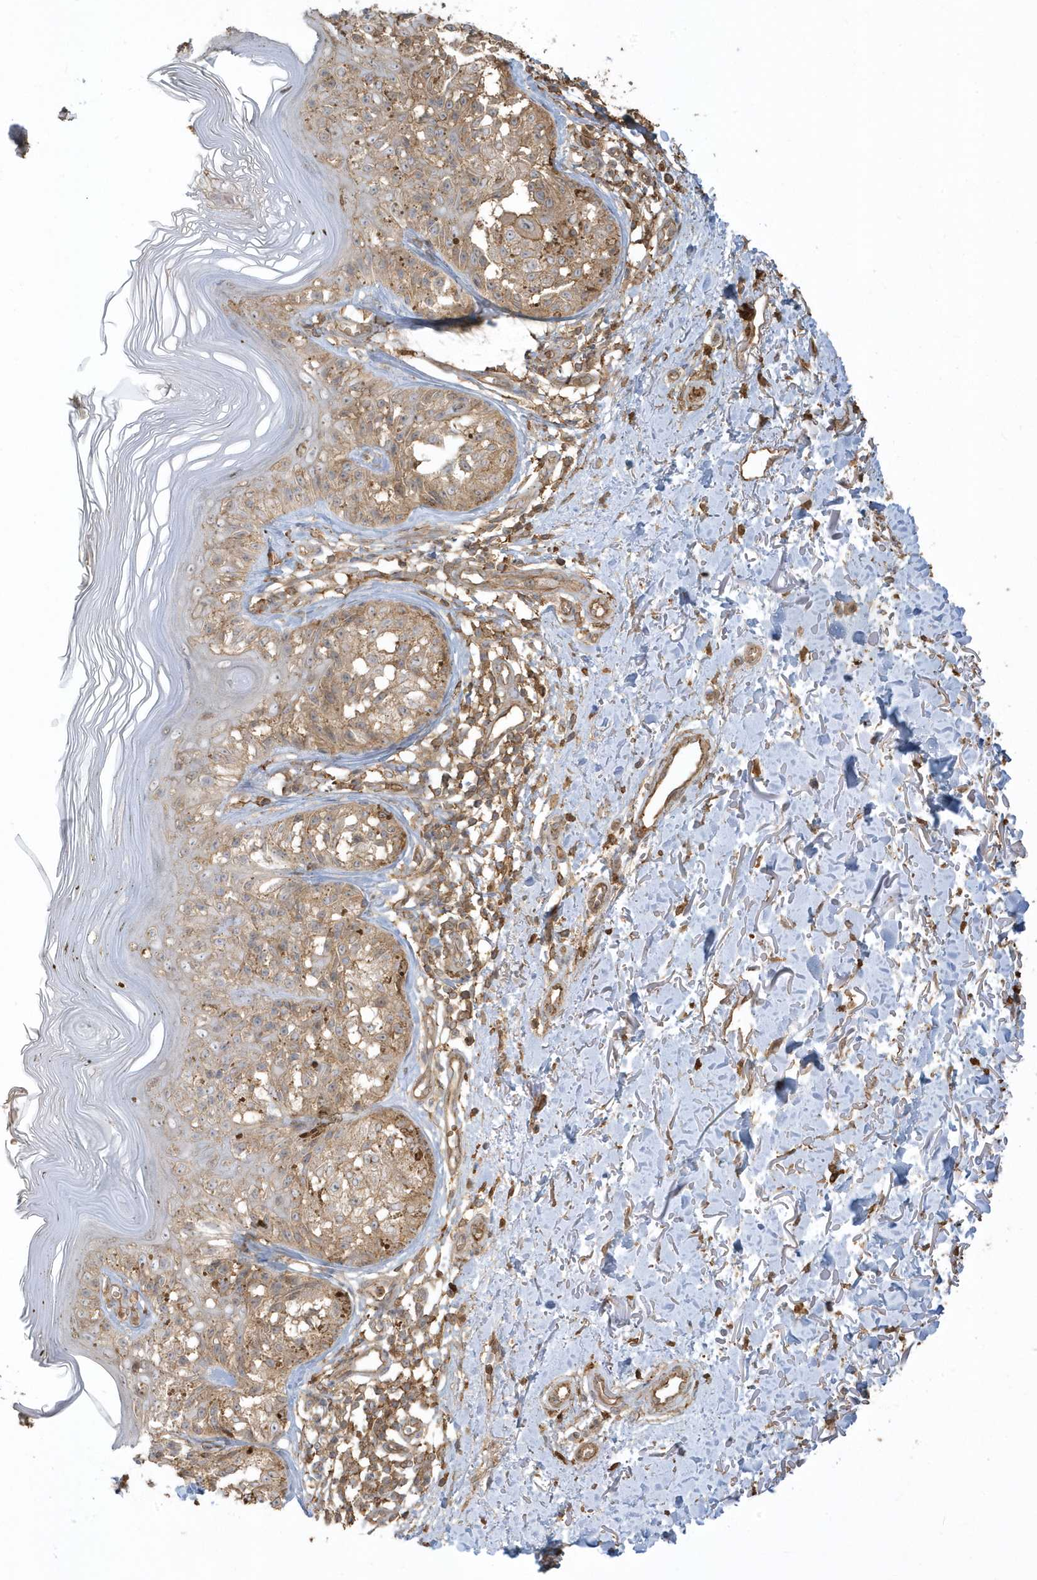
{"staining": {"intensity": "moderate", "quantity": ">75%", "location": "cytoplasmic/membranous"}, "tissue": "melanoma", "cell_type": "Tumor cells", "image_type": "cancer", "snomed": [{"axis": "morphology", "description": "Malignant melanoma, NOS"}, {"axis": "topography", "description": "Skin"}], "caption": "Melanoma stained with a brown dye shows moderate cytoplasmic/membranous positive staining in approximately >75% of tumor cells.", "gene": "ZBTB8A", "patient": {"sex": "female", "age": 50}}